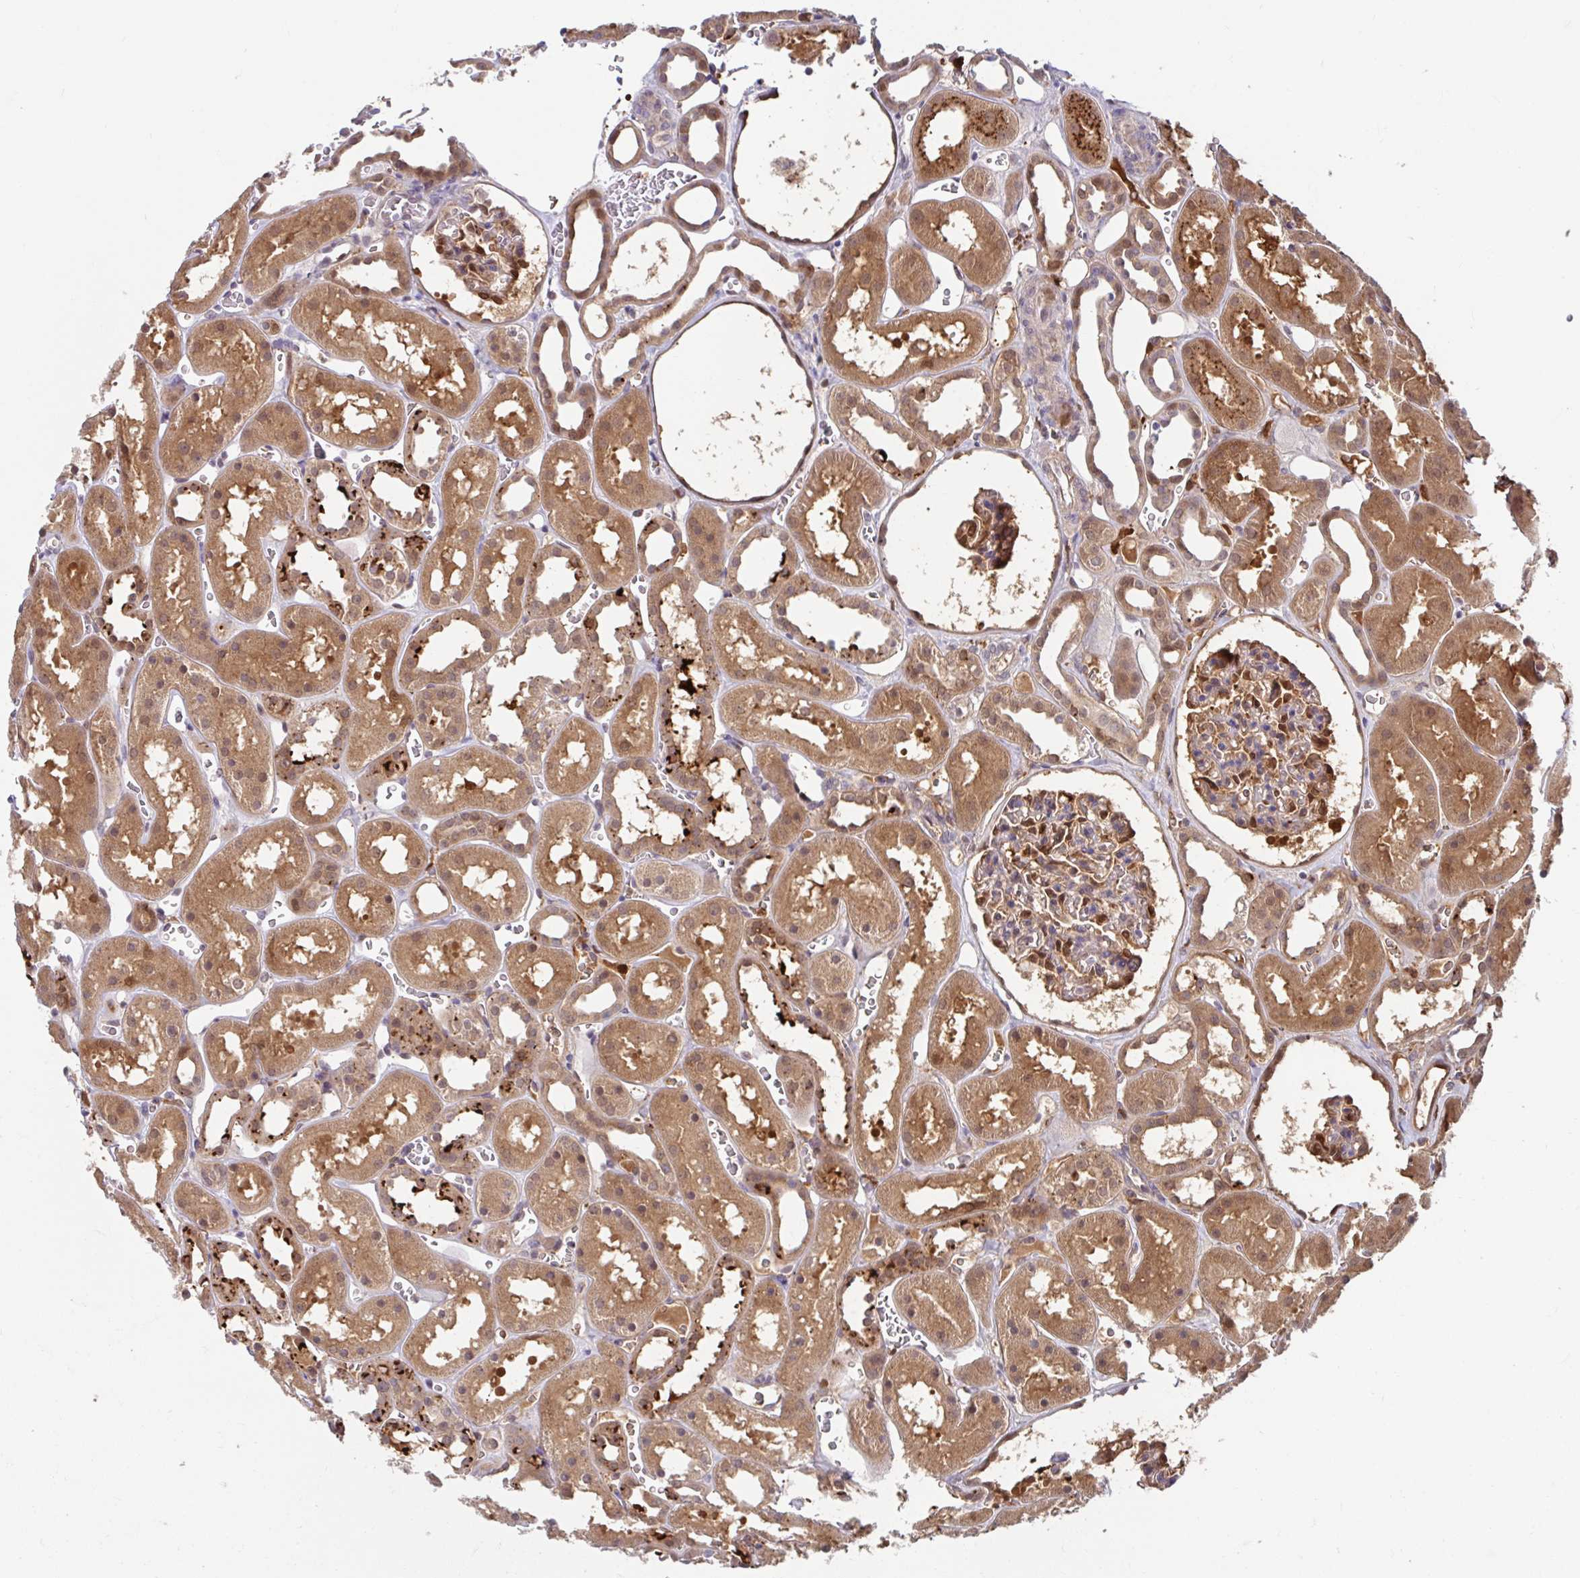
{"staining": {"intensity": "strong", "quantity": "<25%", "location": "cytoplasmic/membranous,nuclear"}, "tissue": "kidney", "cell_type": "Cells in glomeruli", "image_type": "normal", "snomed": [{"axis": "morphology", "description": "Normal tissue, NOS"}, {"axis": "topography", "description": "Kidney"}], "caption": "A brown stain highlights strong cytoplasmic/membranous,nuclear positivity of a protein in cells in glomeruli of benign kidney. (DAB IHC with brightfield microscopy, high magnification).", "gene": "BLVRA", "patient": {"sex": "female", "age": 41}}